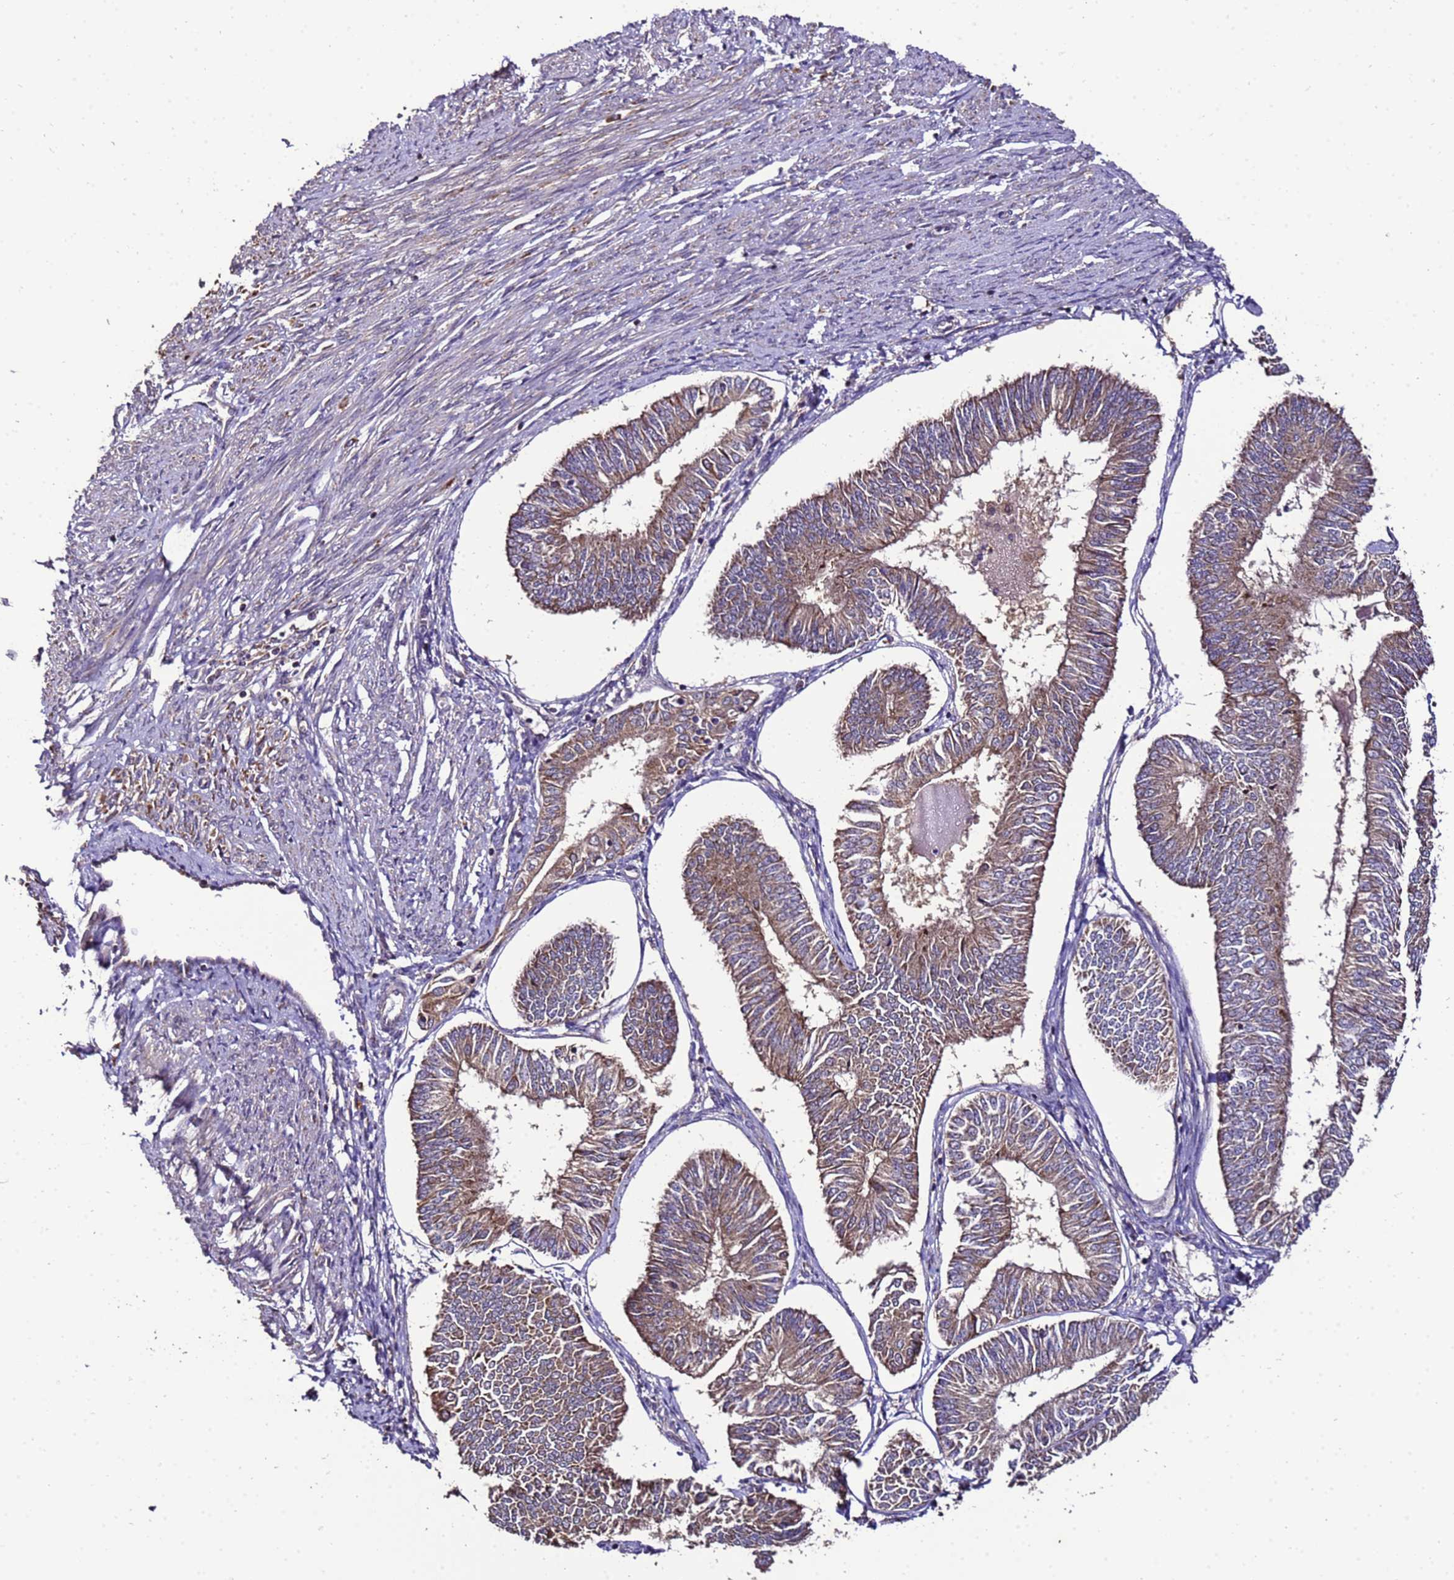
{"staining": {"intensity": "moderate", "quantity": ">75%", "location": "cytoplasmic/membranous"}, "tissue": "endometrial cancer", "cell_type": "Tumor cells", "image_type": "cancer", "snomed": [{"axis": "morphology", "description": "Adenocarcinoma, NOS"}, {"axis": "topography", "description": "Endometrium"}], "caption": "The image reveals a brown stain indicating the presence of a protein in the cytoplasmic/membranous of tumor cells in endometrial adenocarcinoma.", "gene": "ZNF329", "patient": {"sex": "female", "age": 58}}